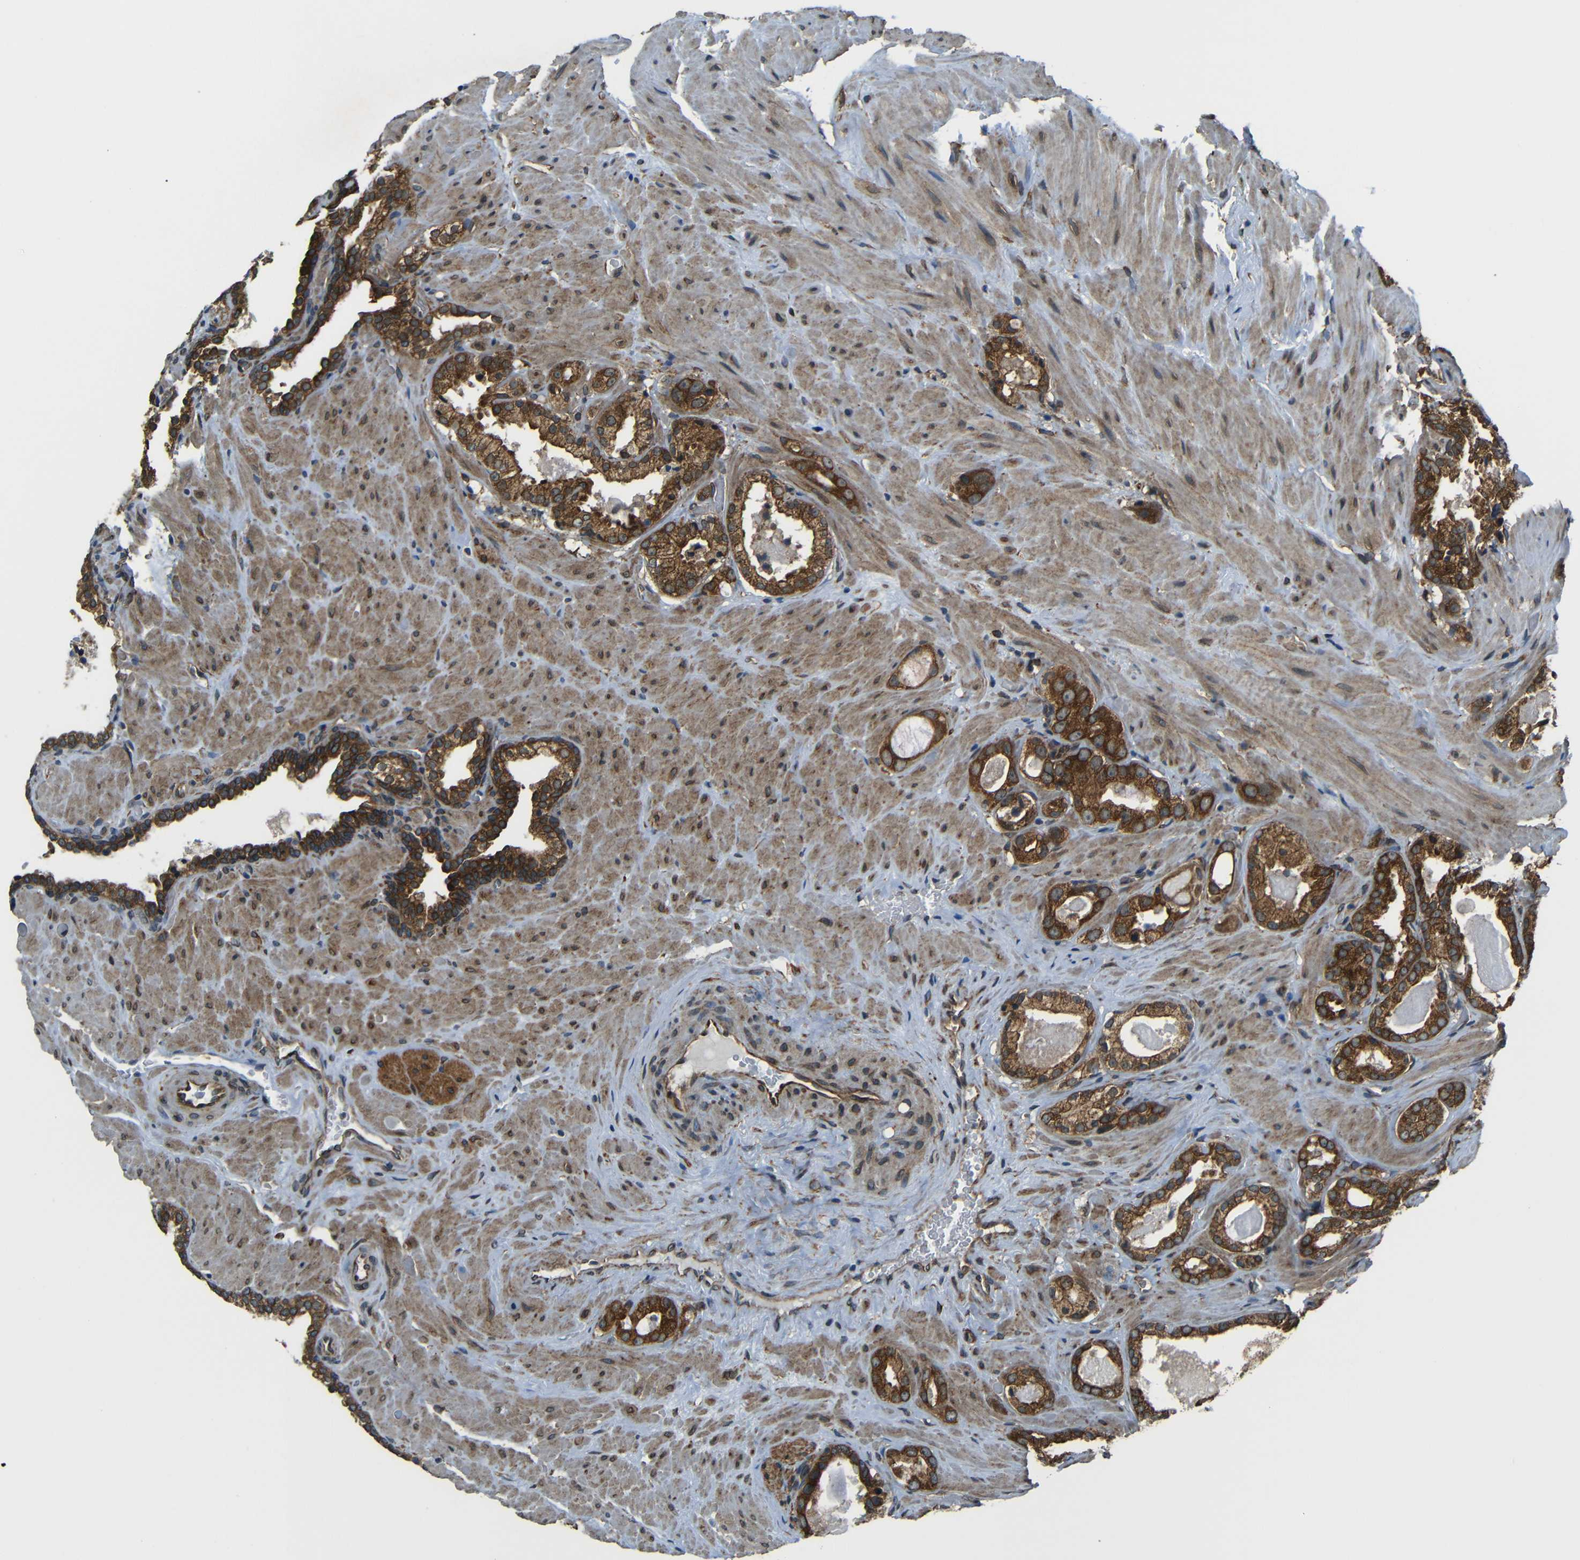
{"staining": {"intensity": "strong", "quantity": ">75%", "location": "cytoplasmic/membranous"}, "tissue": "prostate cancer", "cell_type": "Tumor cells", "image_type": "cancer", "snomed": [{"axis": "morphology", "description": "Adenocarcinoma, High grade"}, {"axis": "topography", "description": "Prostate"}], "caption": "Immunohistochemical staining of prostate high-grade adenocarcinoma exhibits strong cytoplasmic/membranous protein staining in about >75% of tumor cells.", "gene": "VAPB", "patient": {"sex": "male", "age": 64}}